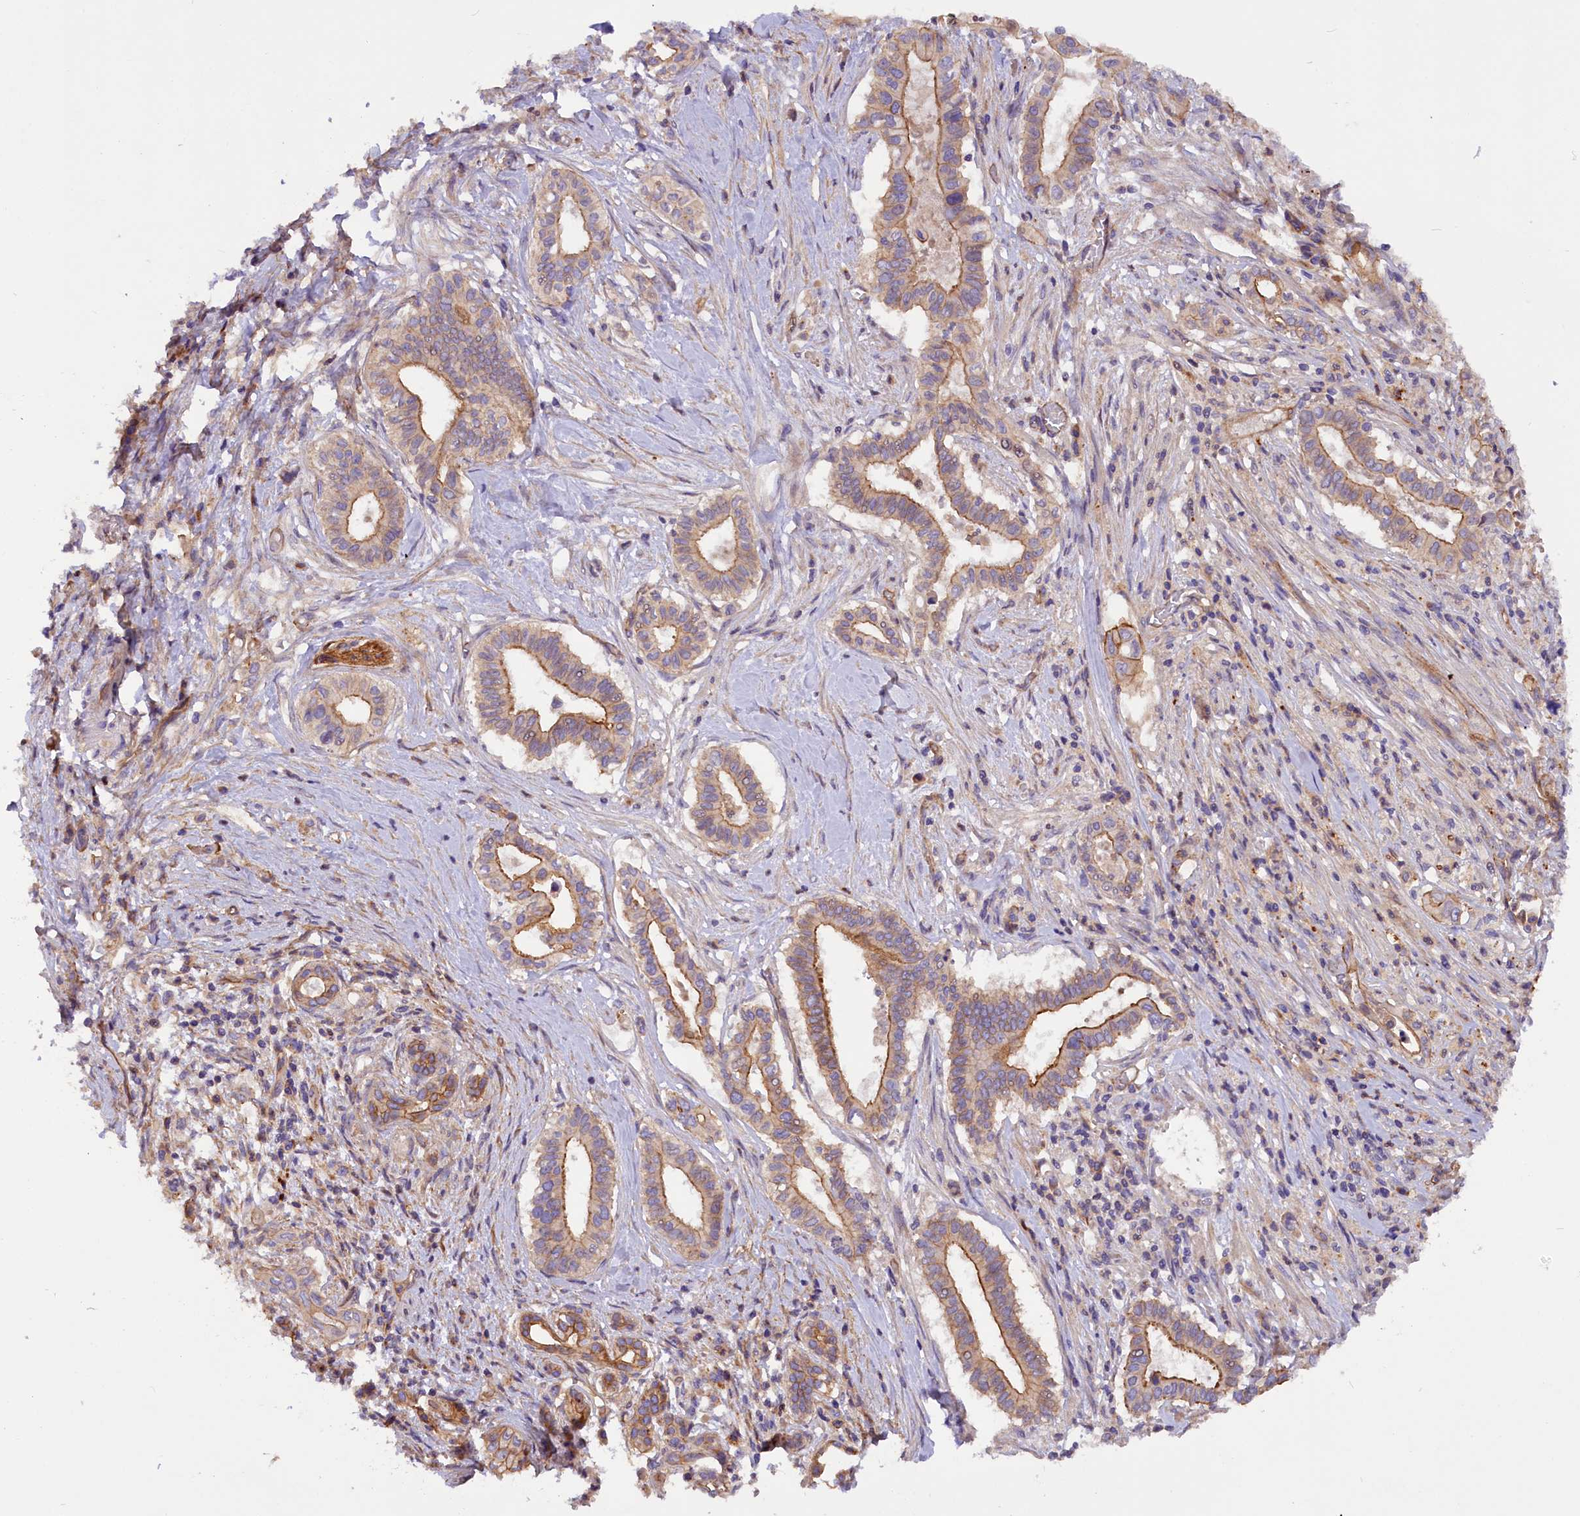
{"staining": {"intensity": "moderate", "quantity": "25%-75%", "location": "cytoplasmic/membranous"}, "tissue": "pancreatic cancer", "cell_type": "Tumor cells", "image_type": "cancer", "snomed": [{"axis": "morphology", "description": "Adenocarcinoma, NOS"}, {"axis": "topography", "description": "Pancreas"}], "caption": "High-magnification brightfield microscopy of adenocarcinoma (pancreatic) stained with DAB (brown) and counterstained with hematoxylin (blue). tumor cells exhibit moderate cytoplasmic/membranous positivity is appreciated in approximately25%-75% of cells. The protein of interest is shown in brown color, while the nuclei are stained blue.", "gene": "ERMARD", "patient": {"sex": "female", "age": 77}}